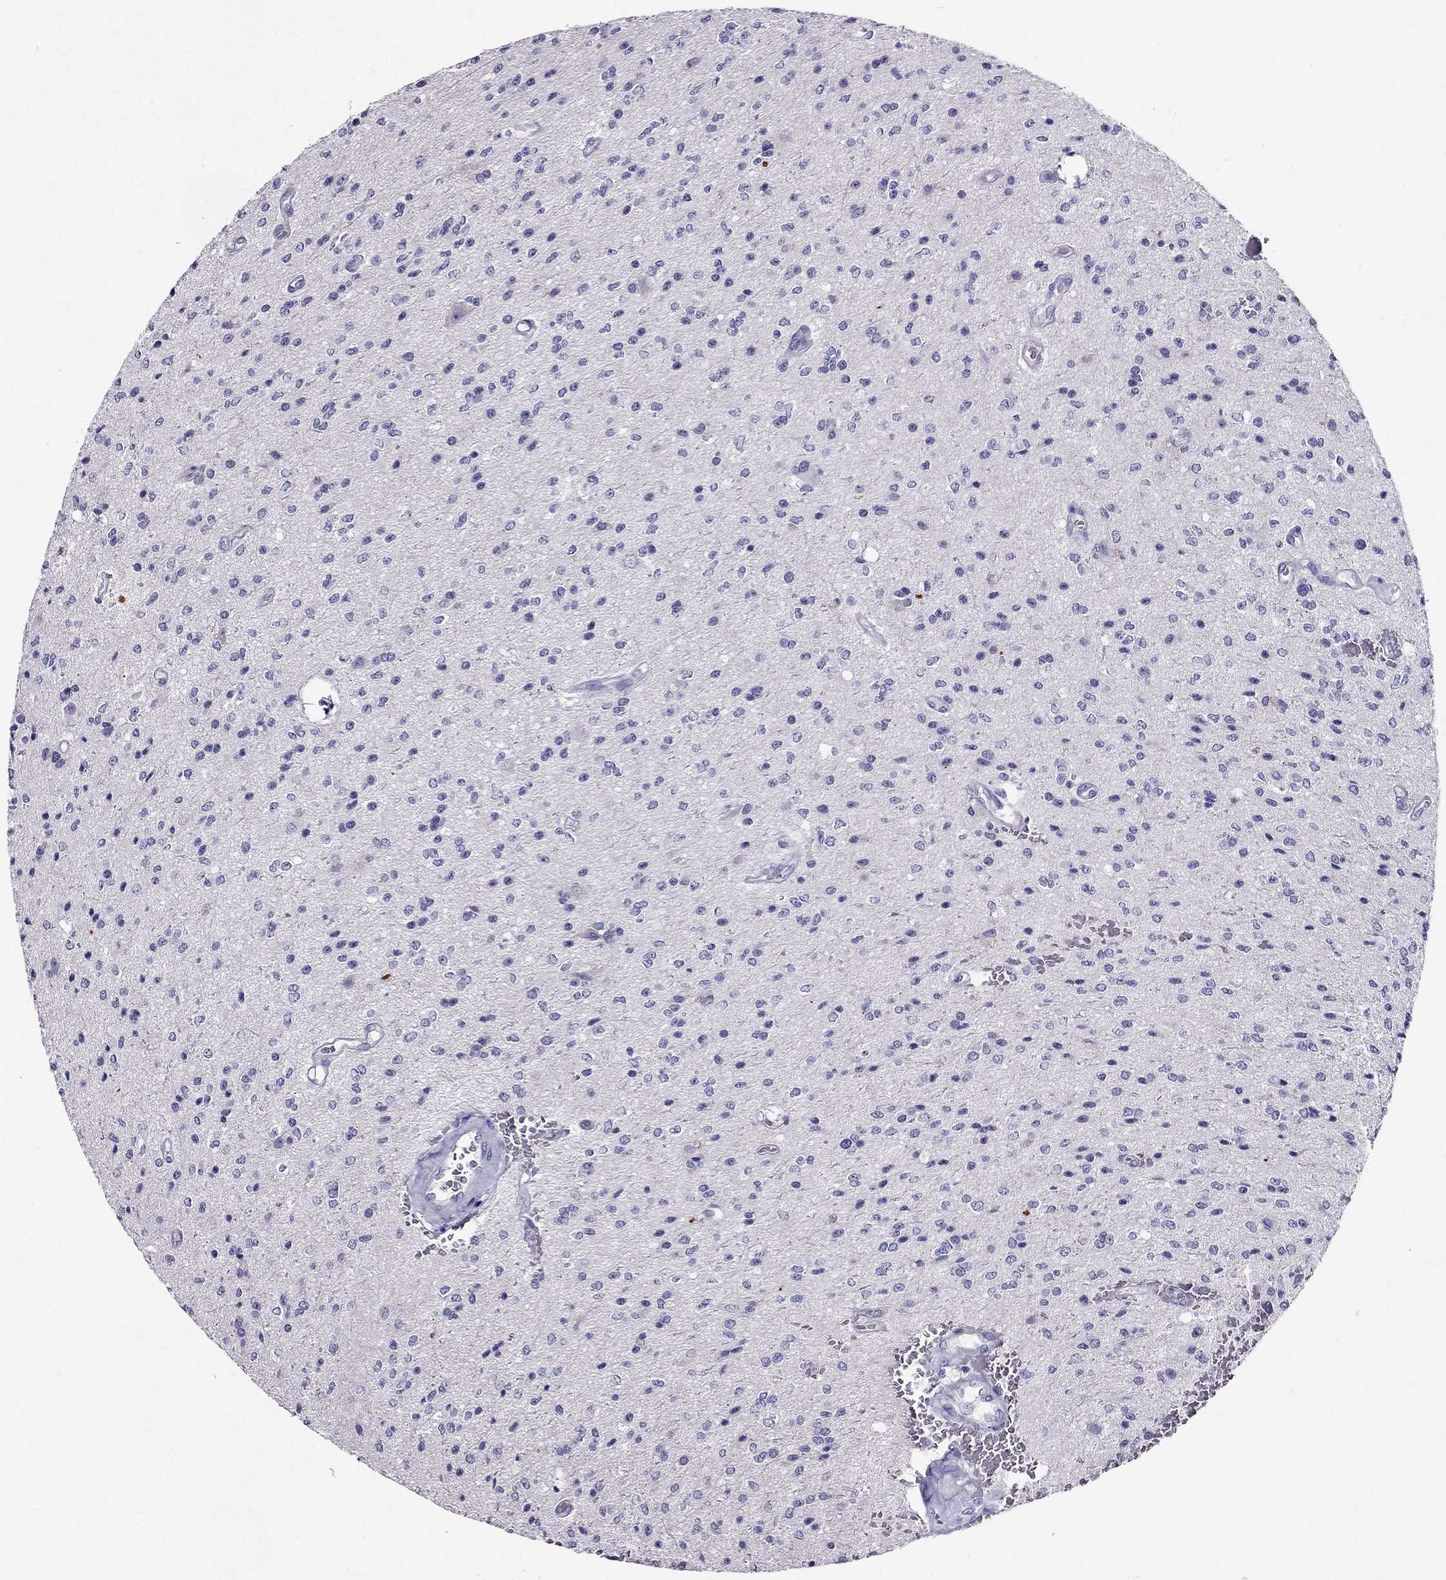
{"staining": {"intensity": "negative", "quantity": "none", "location": "none"}, "tissue": "glioma", "cell_type": "Tumor cells", "image_type": "cancer", "snomed": [{"axis": "morphology", "description": "Glioma, malignant, Low grade"}, {"axis": "topography", "description": "Brain"}], "caption": "Immunohistochemical staining of human malignant glioma (low-grade) demonstrates no significant staining in tumor cells.", "gene": "ZNF541", "patient": {"sex": "male", "age": 67}}